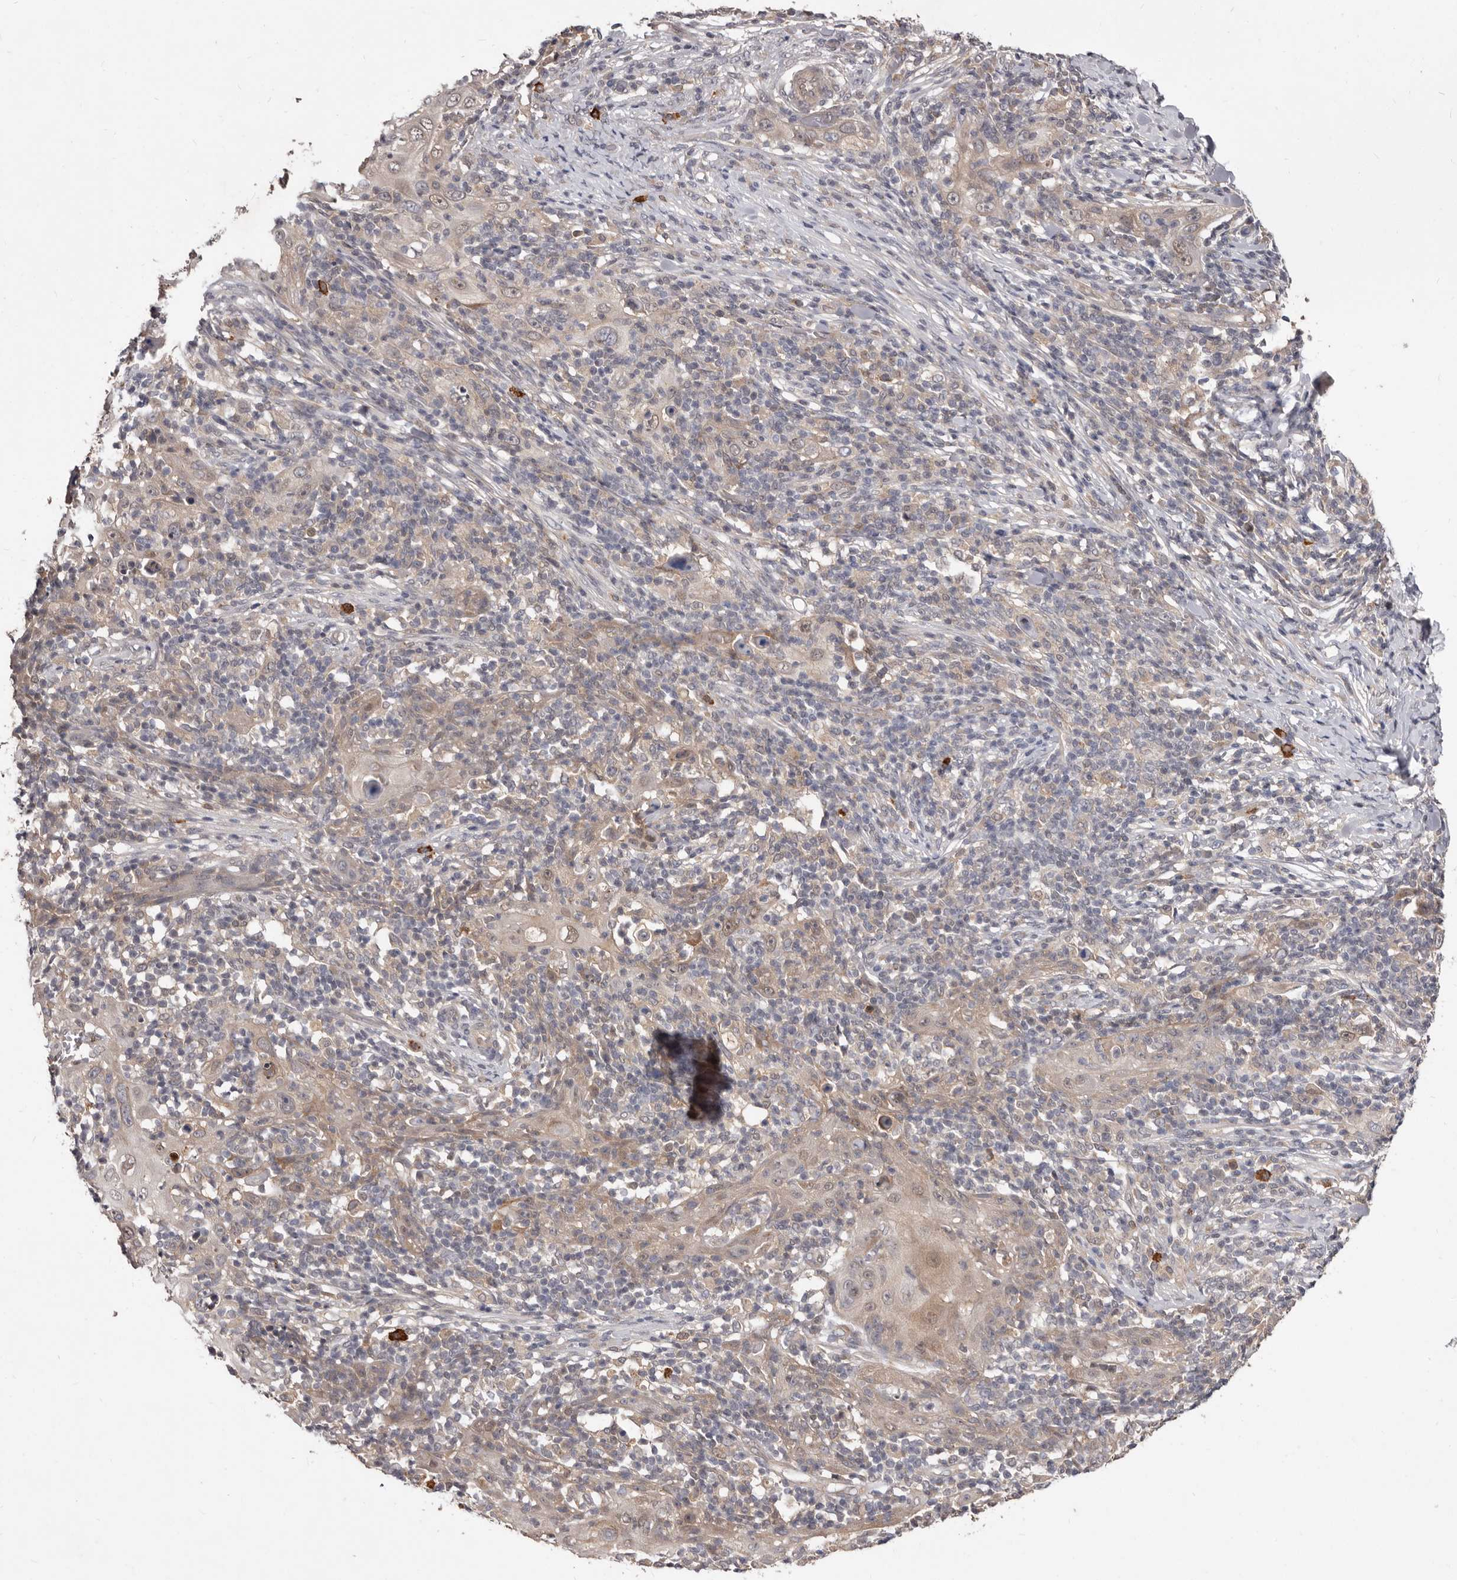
{"staining": {"intensity": "weak", "quantity": "25%-75%", "location": "cytoplasmic/membranous,nuclear"}, "tissue": "skin cancer", "cell_type": "Tumor cells", "image_type": "cancer", "snomed": [{"axis": "morphology", "description": "Squamous cell carcinoma, NOS"}, {"axis": "topography", "description": "Skin"}], "caption": "Immunohistochemistry (IHC) staining of squamous cell carcinoma (skin), which exhibits low levels of weak cytoplasmic/membranous and nuclear positivity in approximately 25%-75% of tumor cells indicating weak cytoplasmic/membranous and nuclear protein positivity. The staining was performed using DAB (brown) for protein detection and nuclei were counterstained in hematoxylin (blue).", "gene": "ACLY", "patient": {"sex": "female", "age": 88}}